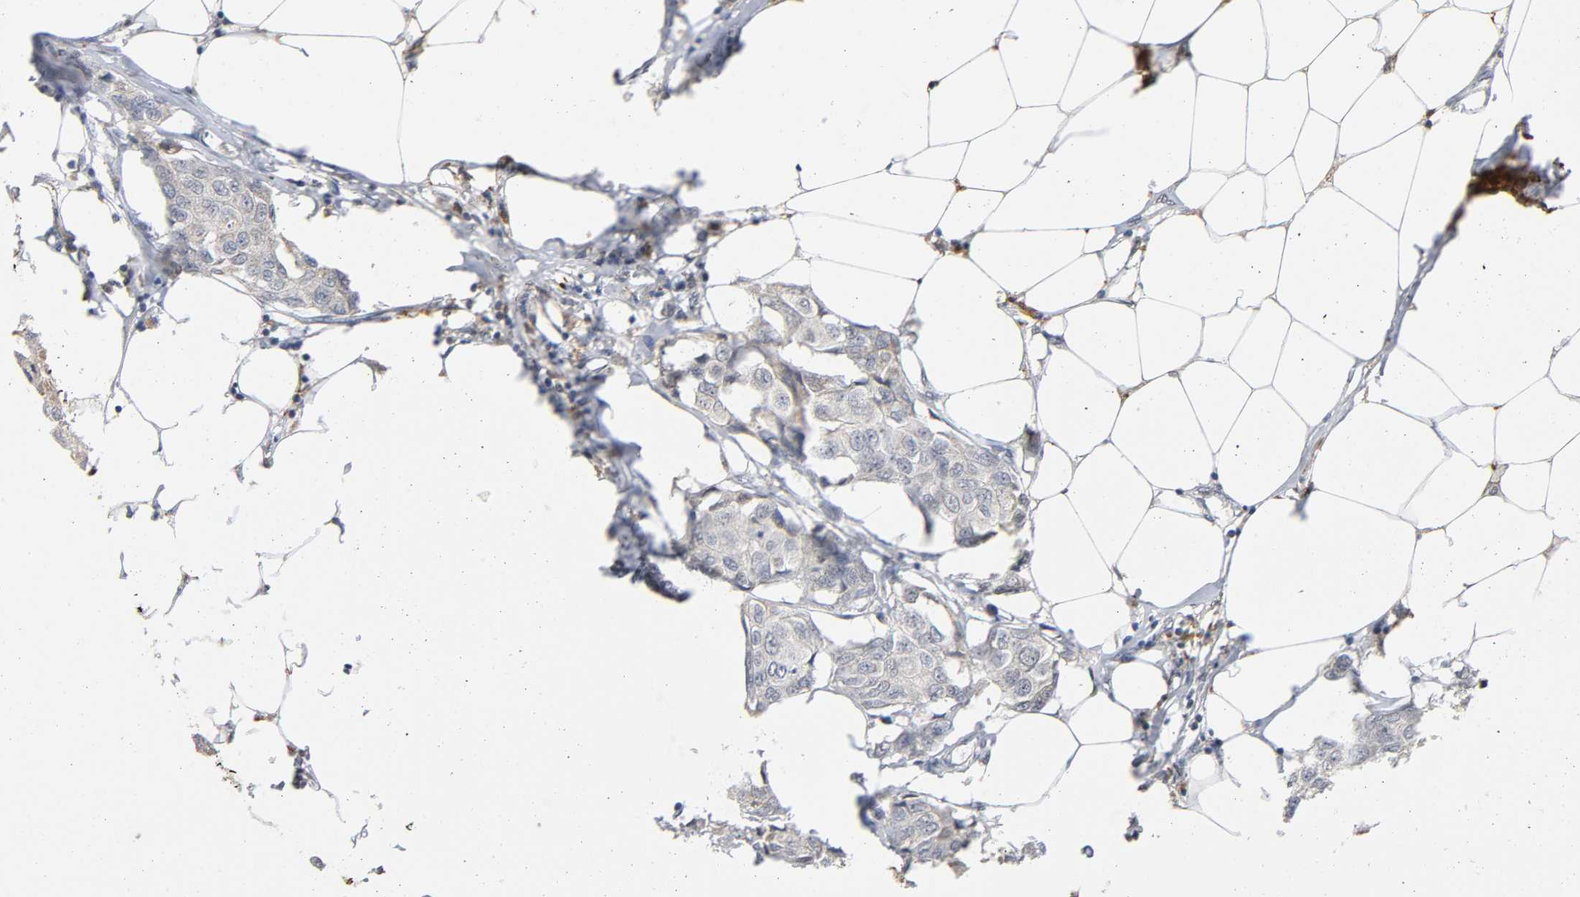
{"staining": {"intensity": "weak", "quantity": "25%-75%", "location": "cytoplasmic/membranous"}, "tissue": "breast cancer", "cell_type": "Tumor cells", "image_type": "cancer", "snomed": [{"axis": "morphology", "description": "Duct carcinoma"}, {"axis": "topography", "description": "Breast"}], "caption": "Immunohistochemical staining of invasive ductal carcinoma (breast) exhibits low levels of weak cytoplasmic/membranous protein expression in approximately 25%-75% of tumor cells.", "gene": "KAT2B", "patient": {"sex": "female", "age": 80}}